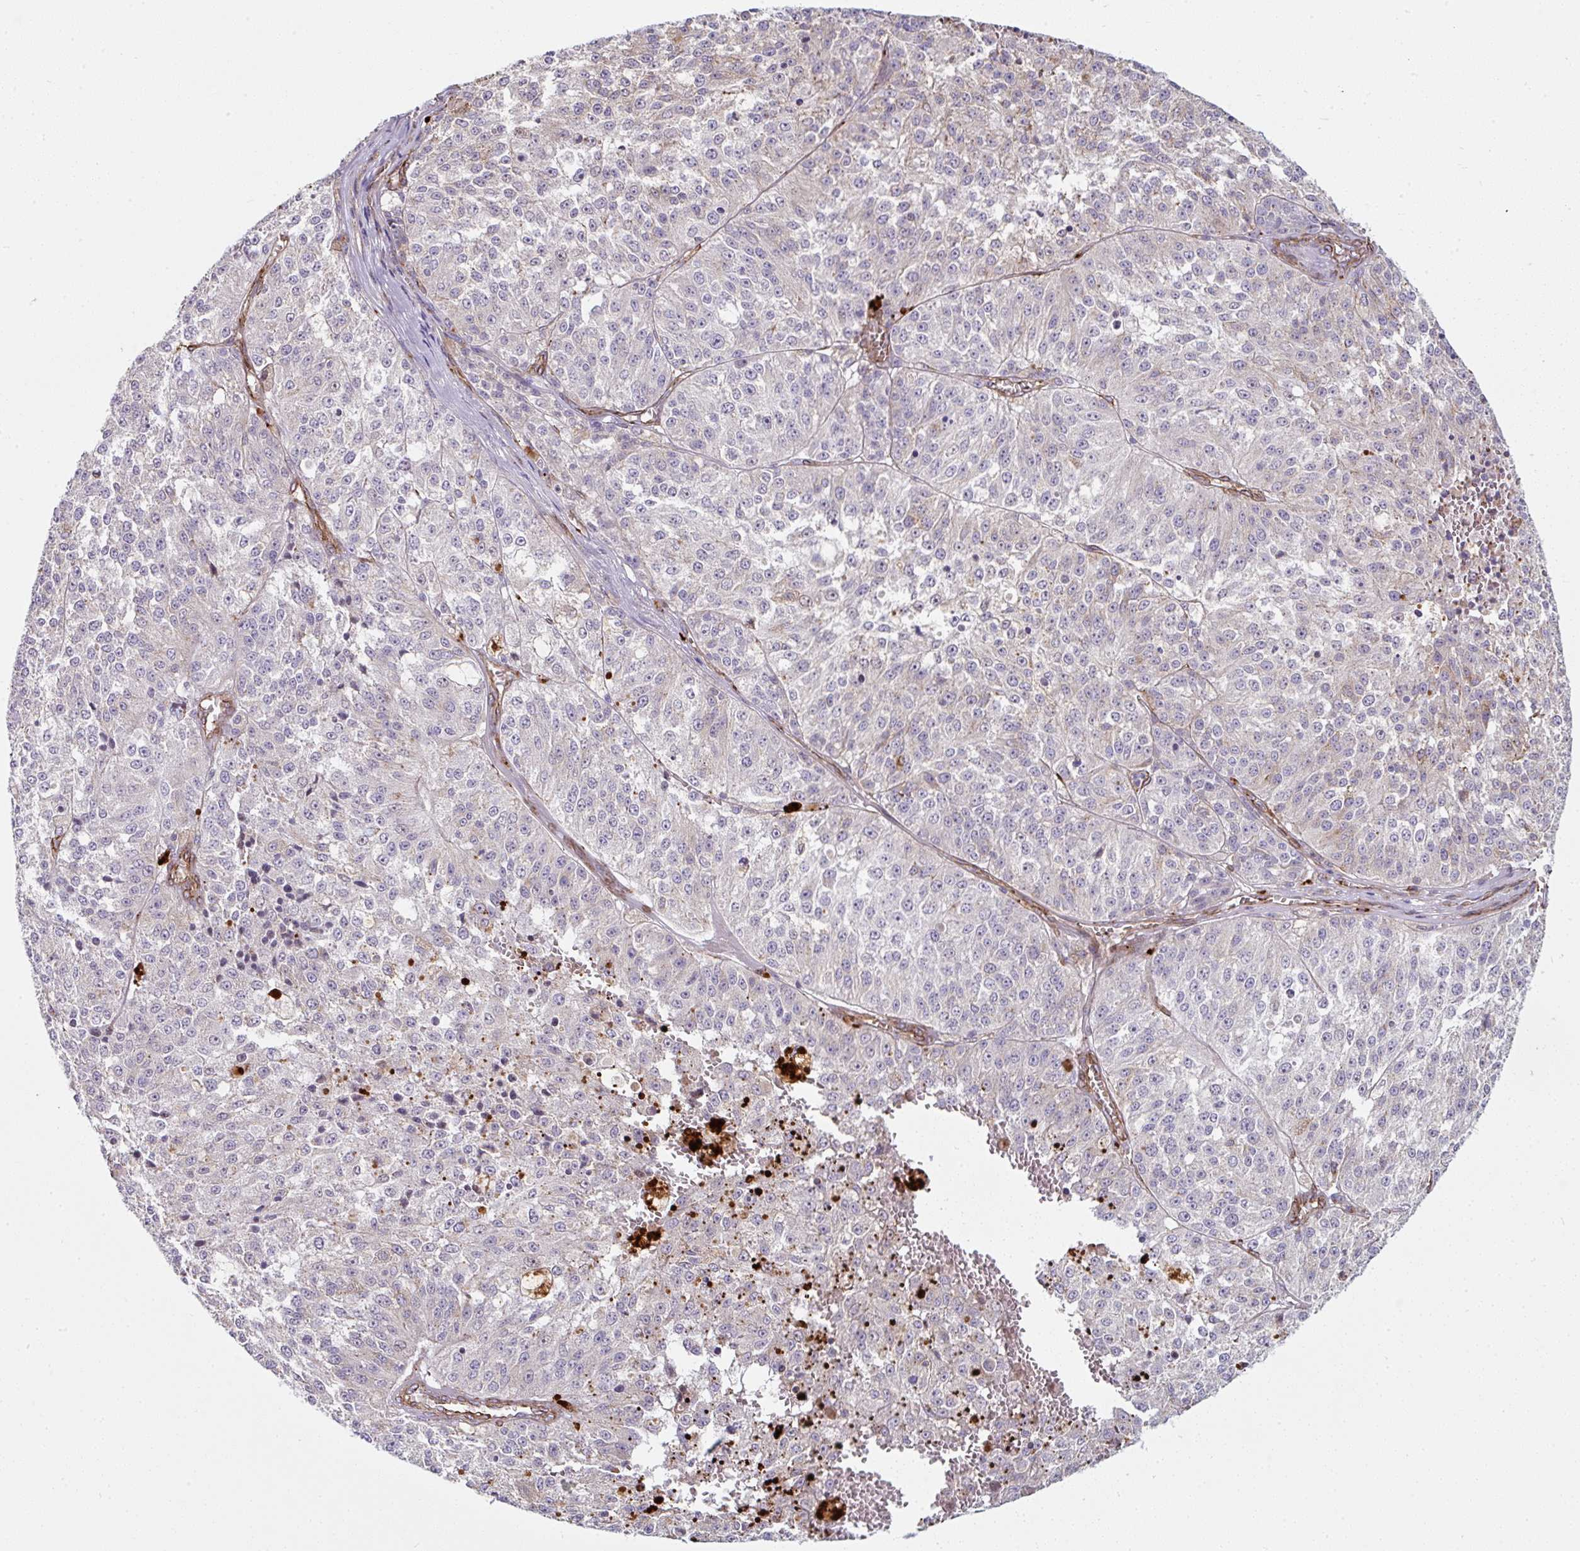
{"staining": {"intensity": "negative", "quantity": "none", "location": "none"}, "tissue": "melanoma", "cell_type": "Tumor cells", "image_type": "cancer", "snomed": [{"axis": "morphology", "description": "Malignant melanoma, NOS"}, {"axis": "topography", "description": "Skin"}], "caption": "Protein analysis of malignant melanoma shows no significant expression in tumor cells.", "gene": "ANKUB1", "patient": {"sex": "female", "age": 64}}